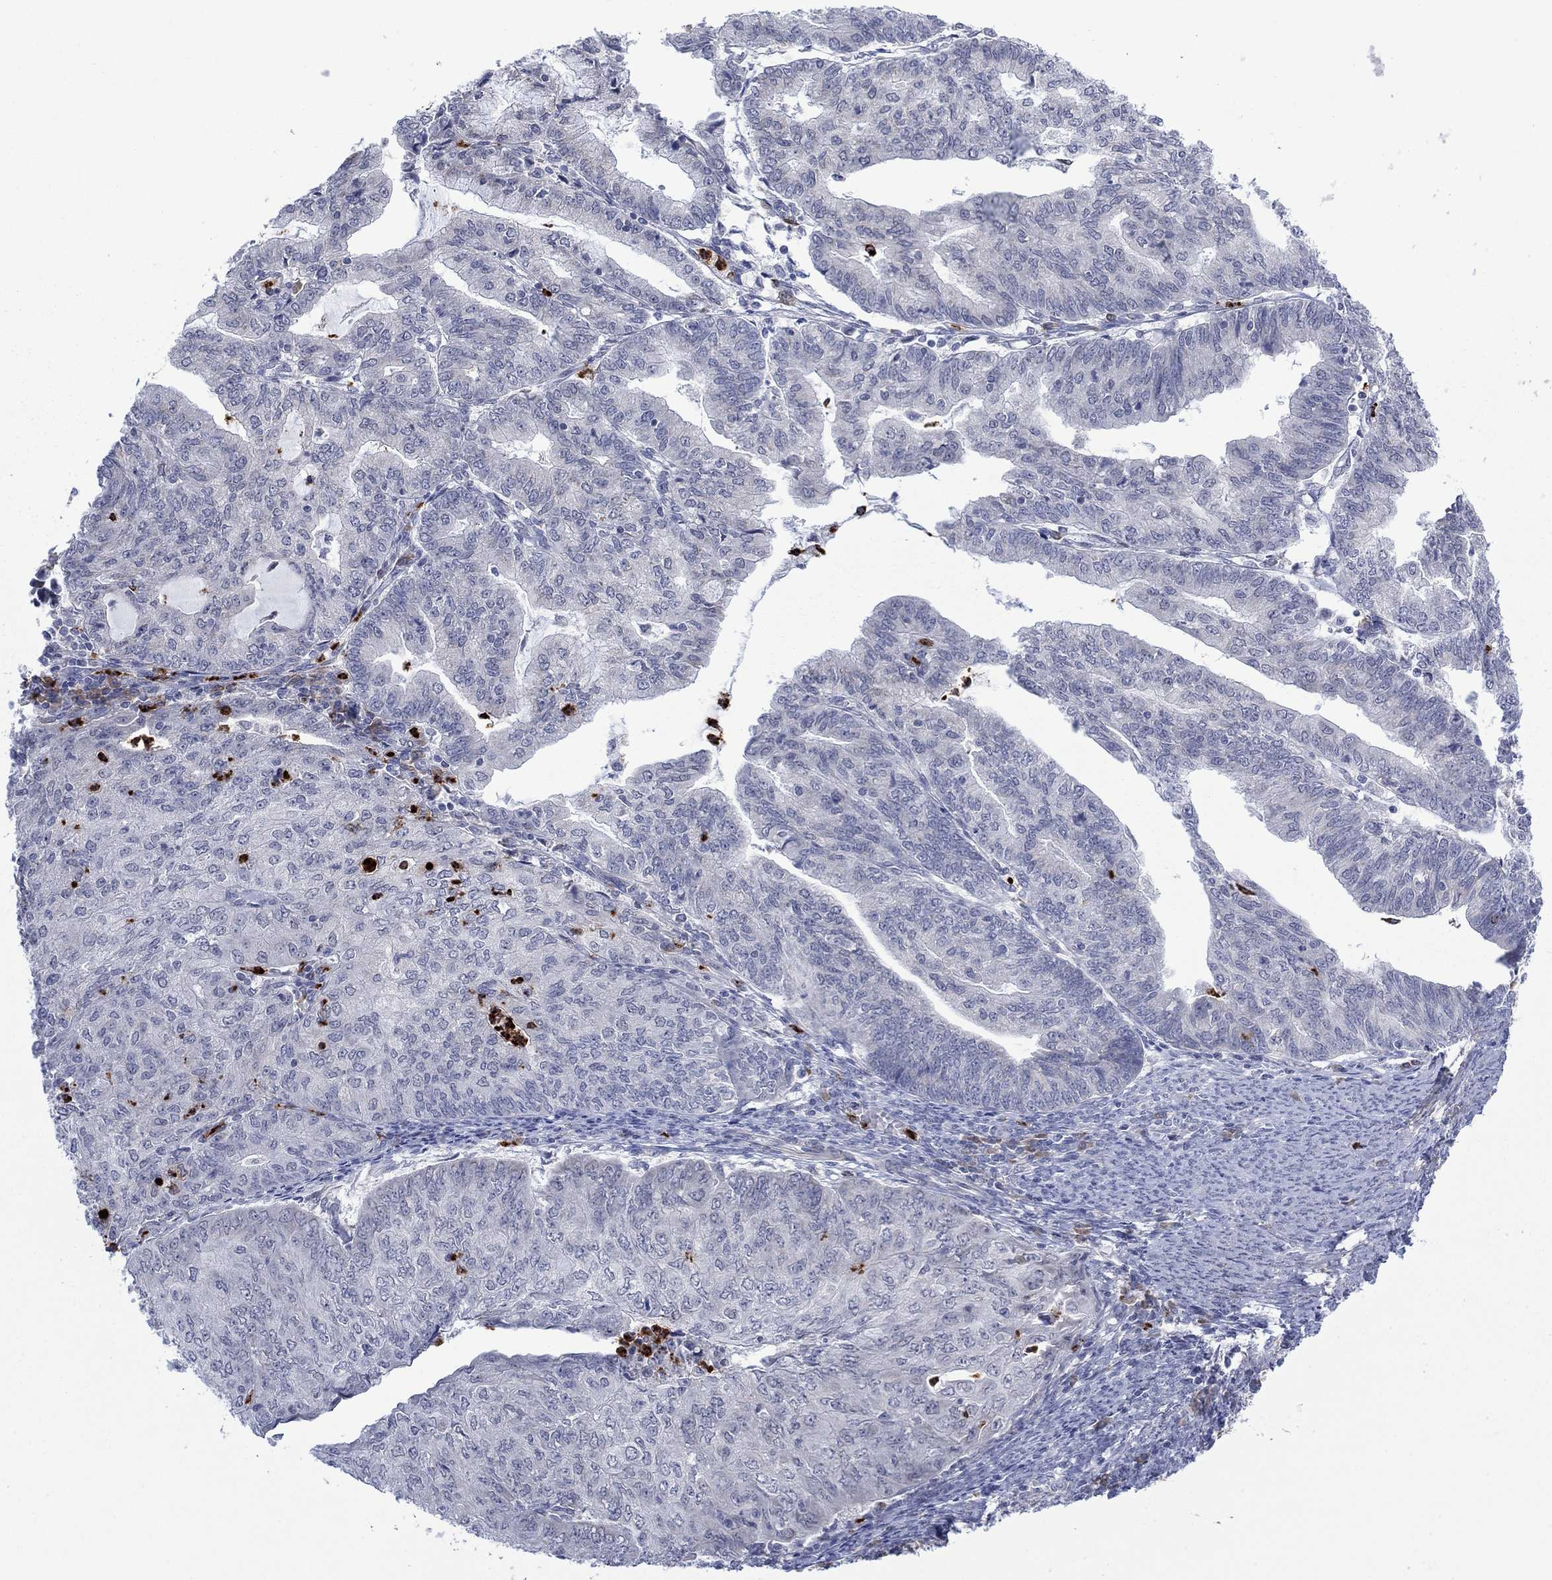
{"staining": {"intensity": "negative", "quantity": "none", "location": "none"}, "tissue": "endometrial cancer", "cell_type": "Tumor cells", "image_type": "cancer", "snomed": [{"axis": "morphology", "description": "Adenocarcinoma, NOS"}, {"axis": "topography", "description": "Endometrium"}], "caption": "Adenocarcinoma (endometrial) stained for a protein using immunohistochemistry shows no positivity tumor cells.", "gene": "MTRFR", "patient": {"sex": "female", "age": 82}}